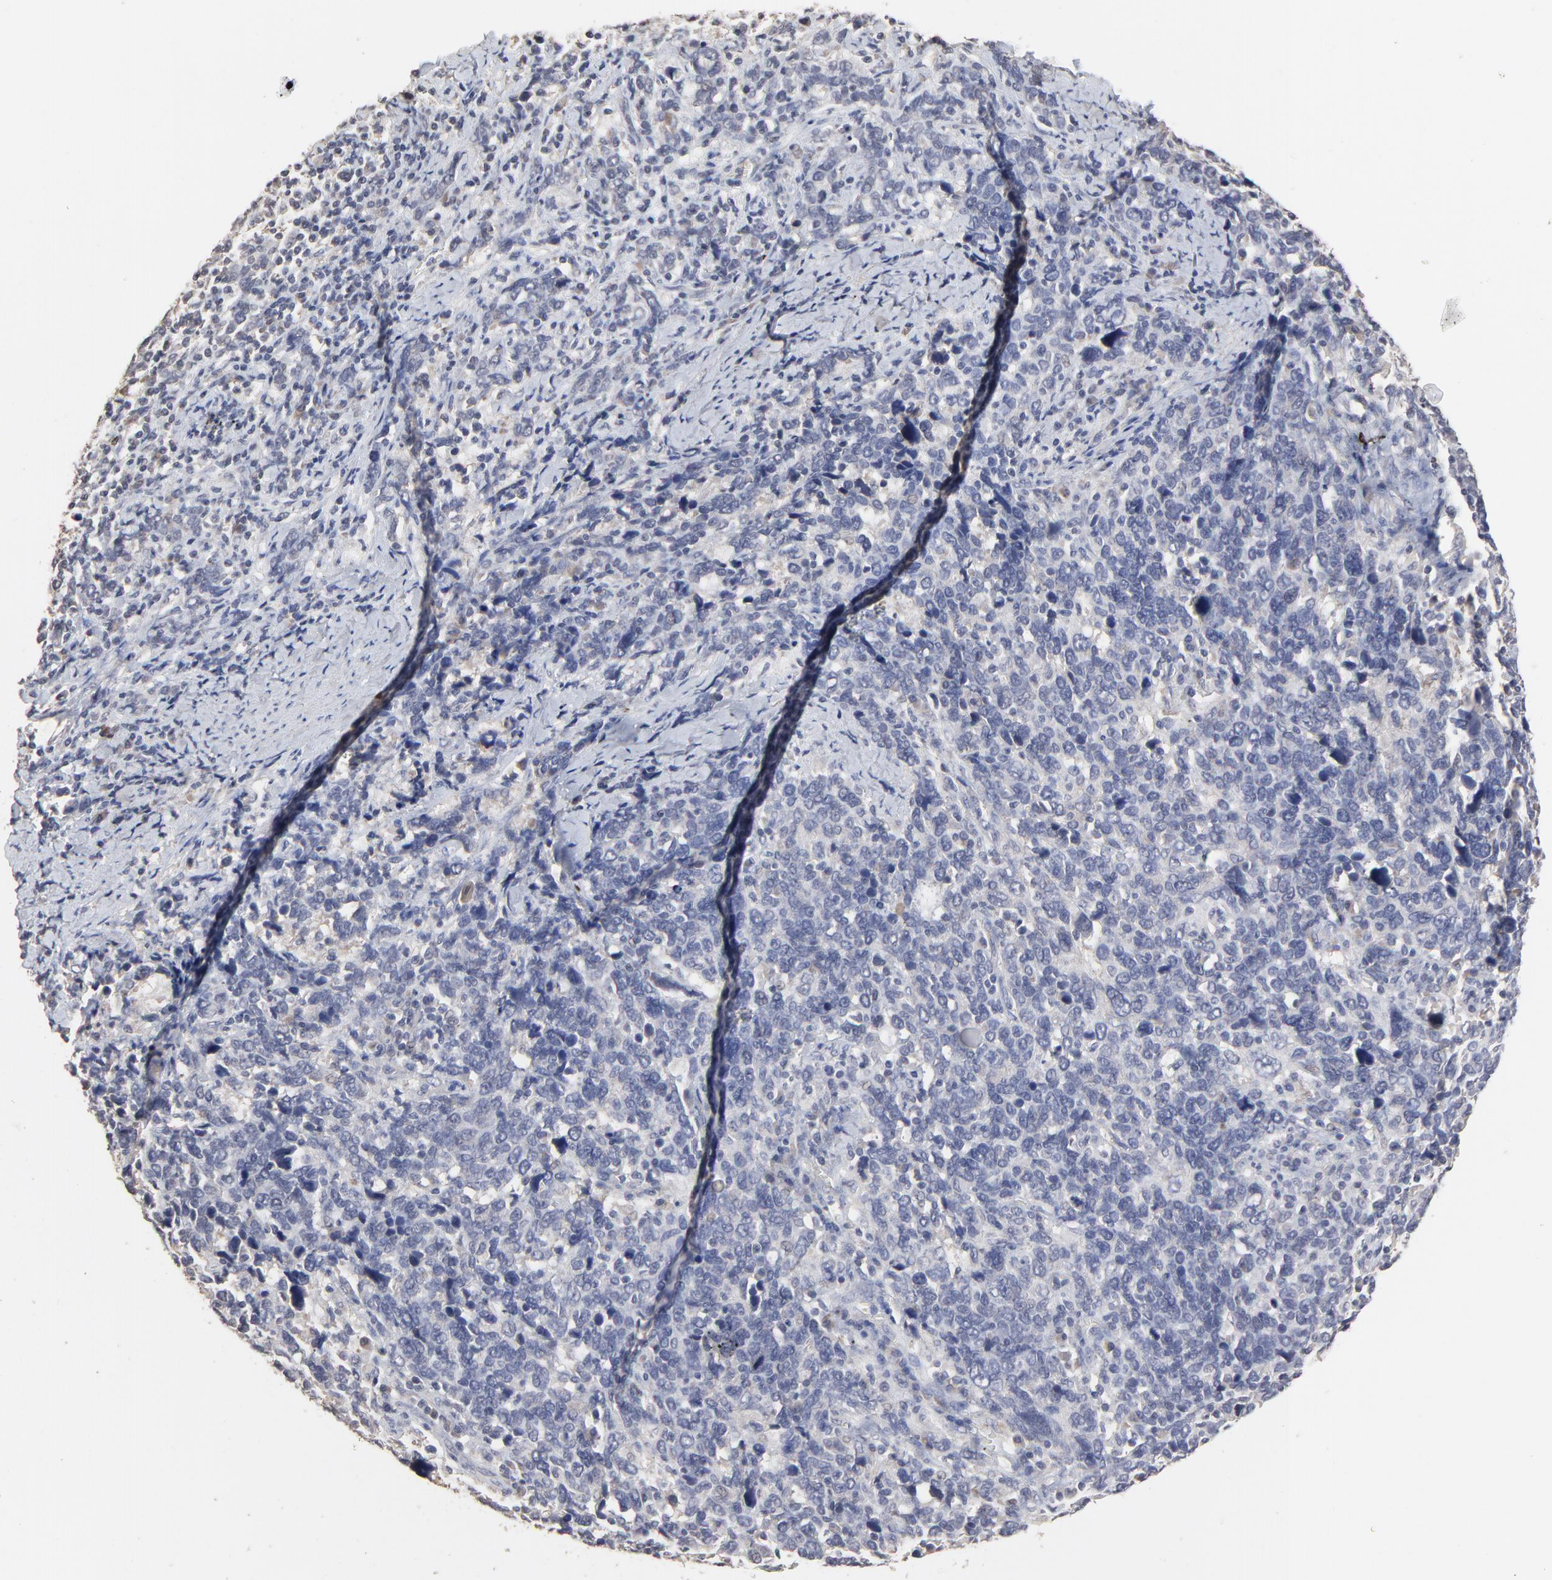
{"staining": {"intensity": "weak", "quantity": "<25%", "location": "cytoplasmic/membranous"}, "tissue": "cervical cancer", "cell_type": "Tumor cells", "image_type": "cancer", "snomed": [{"axis": "morphology", "description": "Squamous cell carcinoma, NOS"}, {"axis": "topography", "description": "Cervix"}], "caption": "Protein analysis of cervical cancer (squamous cell carcinoma) displays no significant staining in tumor cells.", "gene": "VPREB3", "patient": {"sex": "female", "age": 41}}